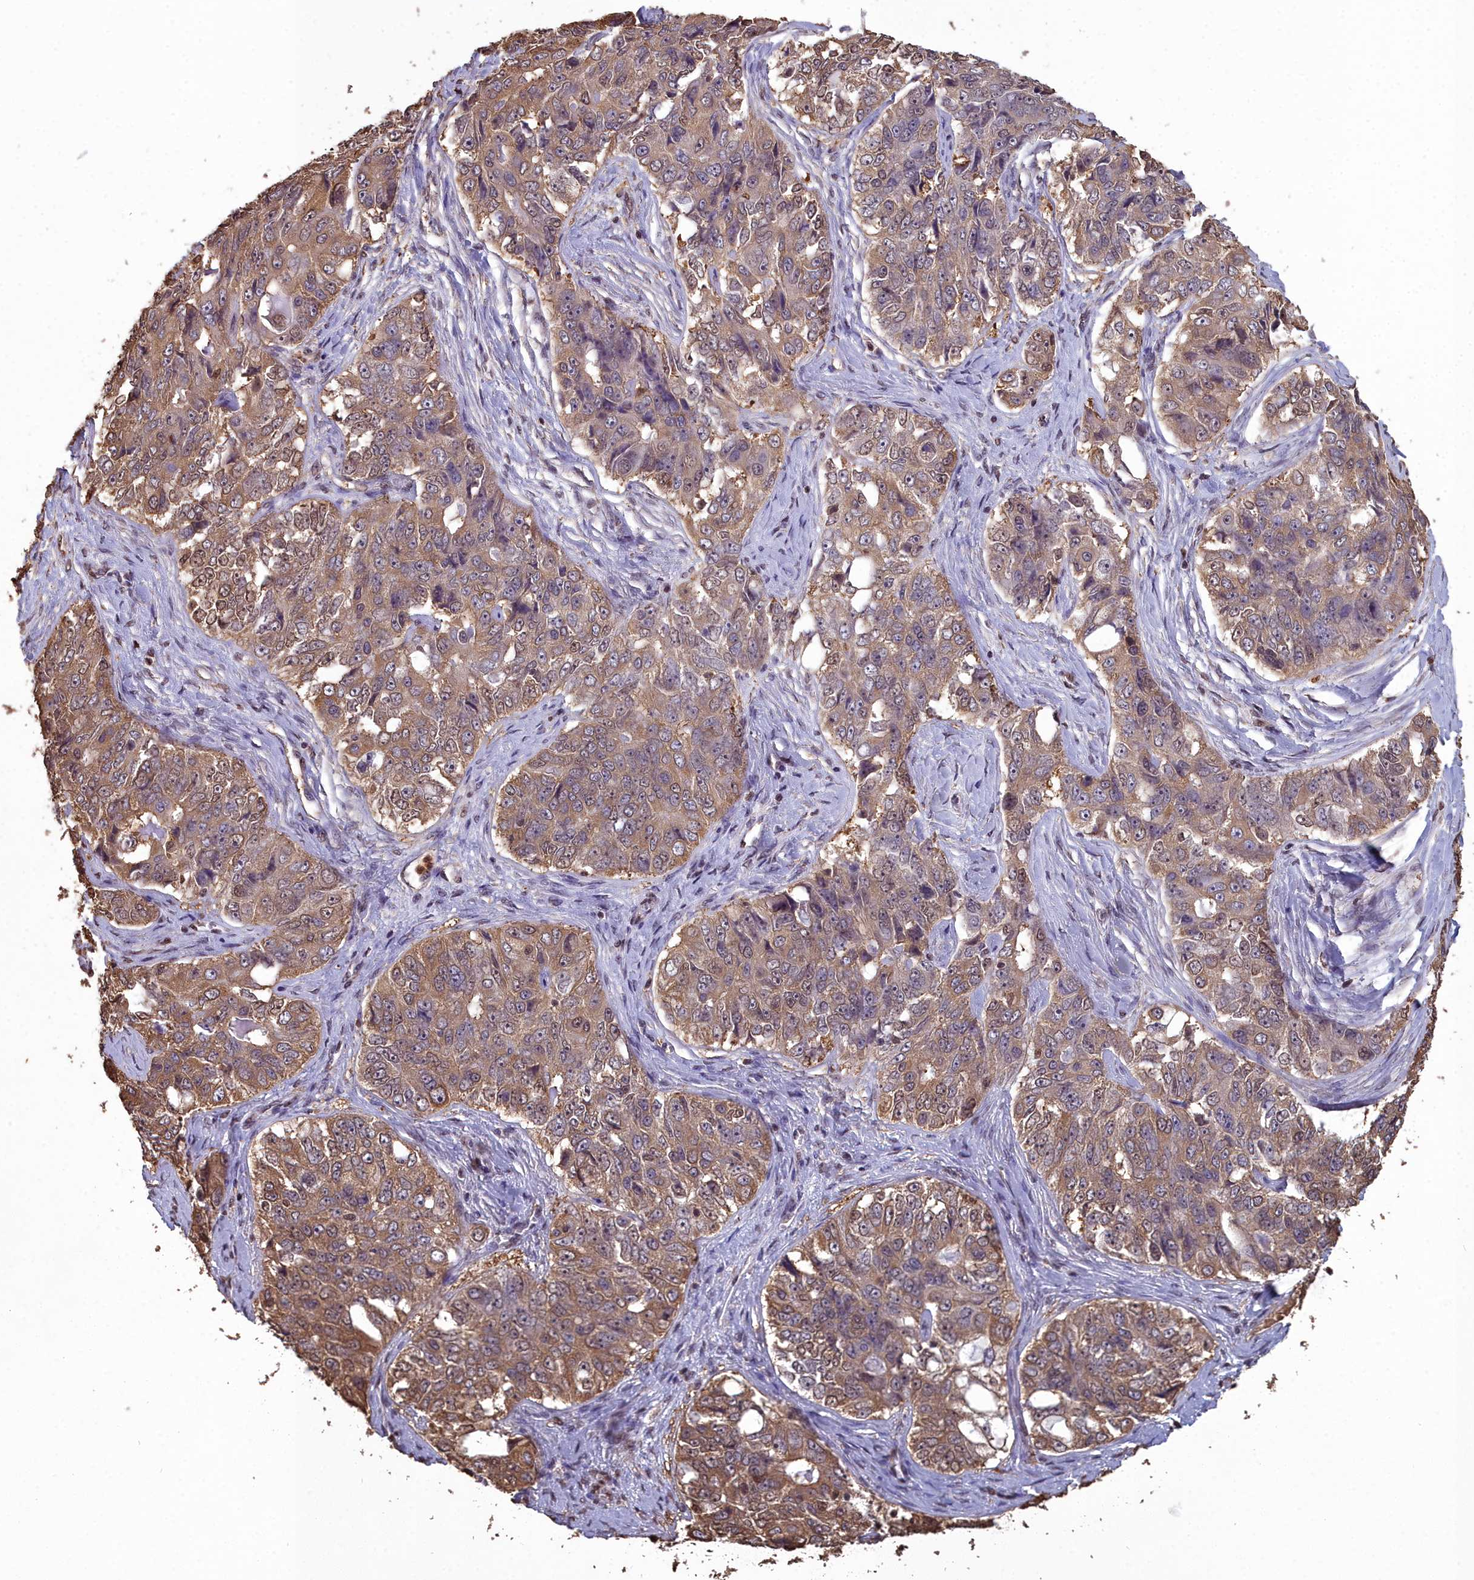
{"staining": {"intensity": "moderate", "quantity": ">75%", "location": "cytoplasmic/membranous"}, "tissue": "ovarian cancer", "cell_type": "Tumor cells", "image_type": "cancer", "snomed": [{"axis": "morphology", "description": "Carcinoma, endometroid"}, {"axis": "topography", "description": "Ovary"}], "caption": "Human ovarian endometroid carcinoma stained for a protein (brown) exhibits moderate cytoplasmic/membranous positive staining in about >75% of tumor cells.", "gene": "GAPDH", "patient": {"sex": "female", "age": 51}}